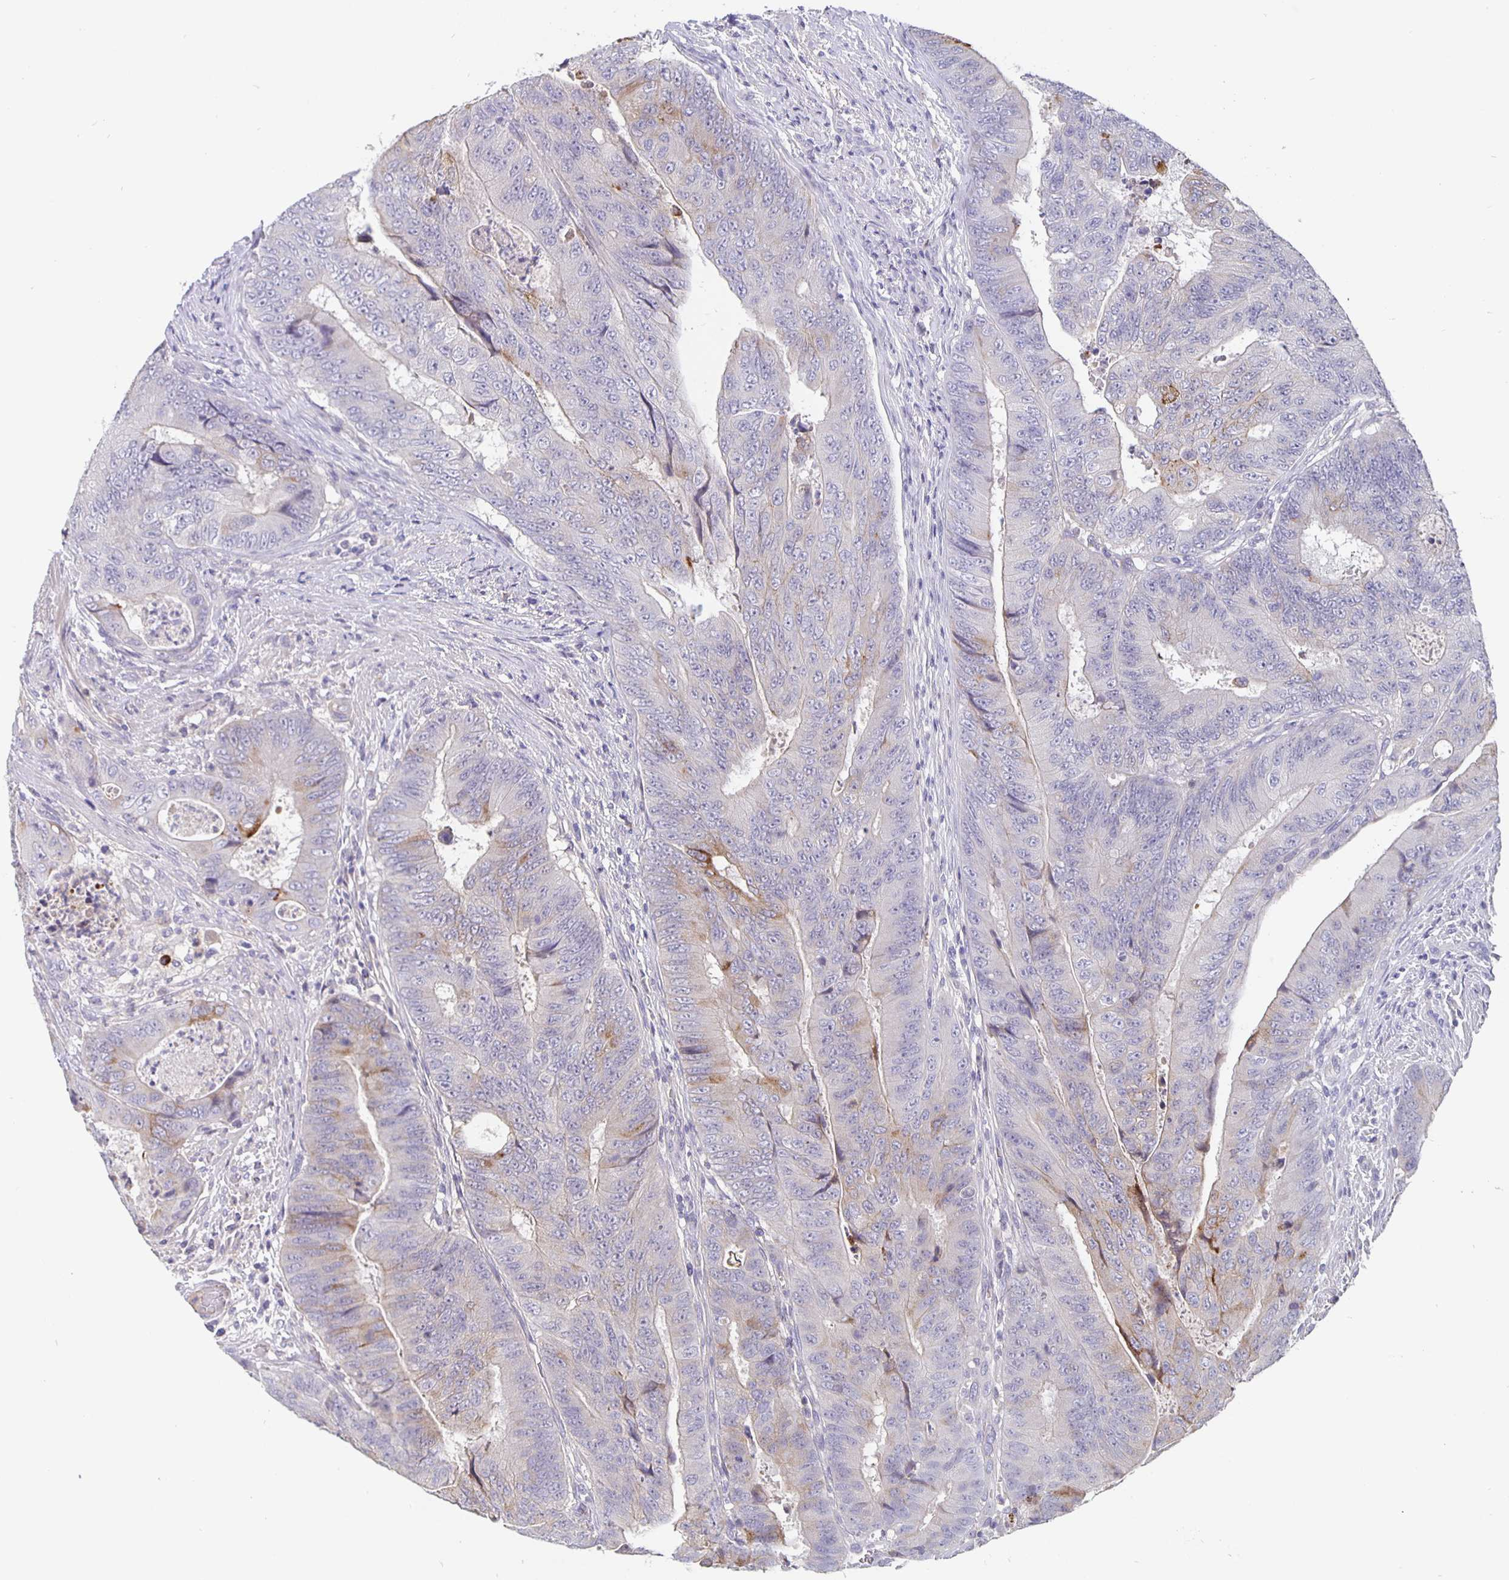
{"staining": {"intensity": "moderate", "quantity": "<25%", "location": "cytoplasmic/membranous"}, "tissue": "colorectal cancer", "cell_type": "Tumor cells", "image_type": "cancer", "snomed": [{"axis": "morphology", "description": "Adenocarcinoma, NOS"}, {"axis": "topography", "description": "Colon"}], "caption": "DAB immunohistochemical staining of adenocarcinoma (colorectal) shows moderate cytoplasmic/membranous protein staining in approximately <25% of tumor cells. (IHC, brightfield microscopy, high magnification).", "gene": "GDF15", "patient": {"sex": "female", "age": 48}}